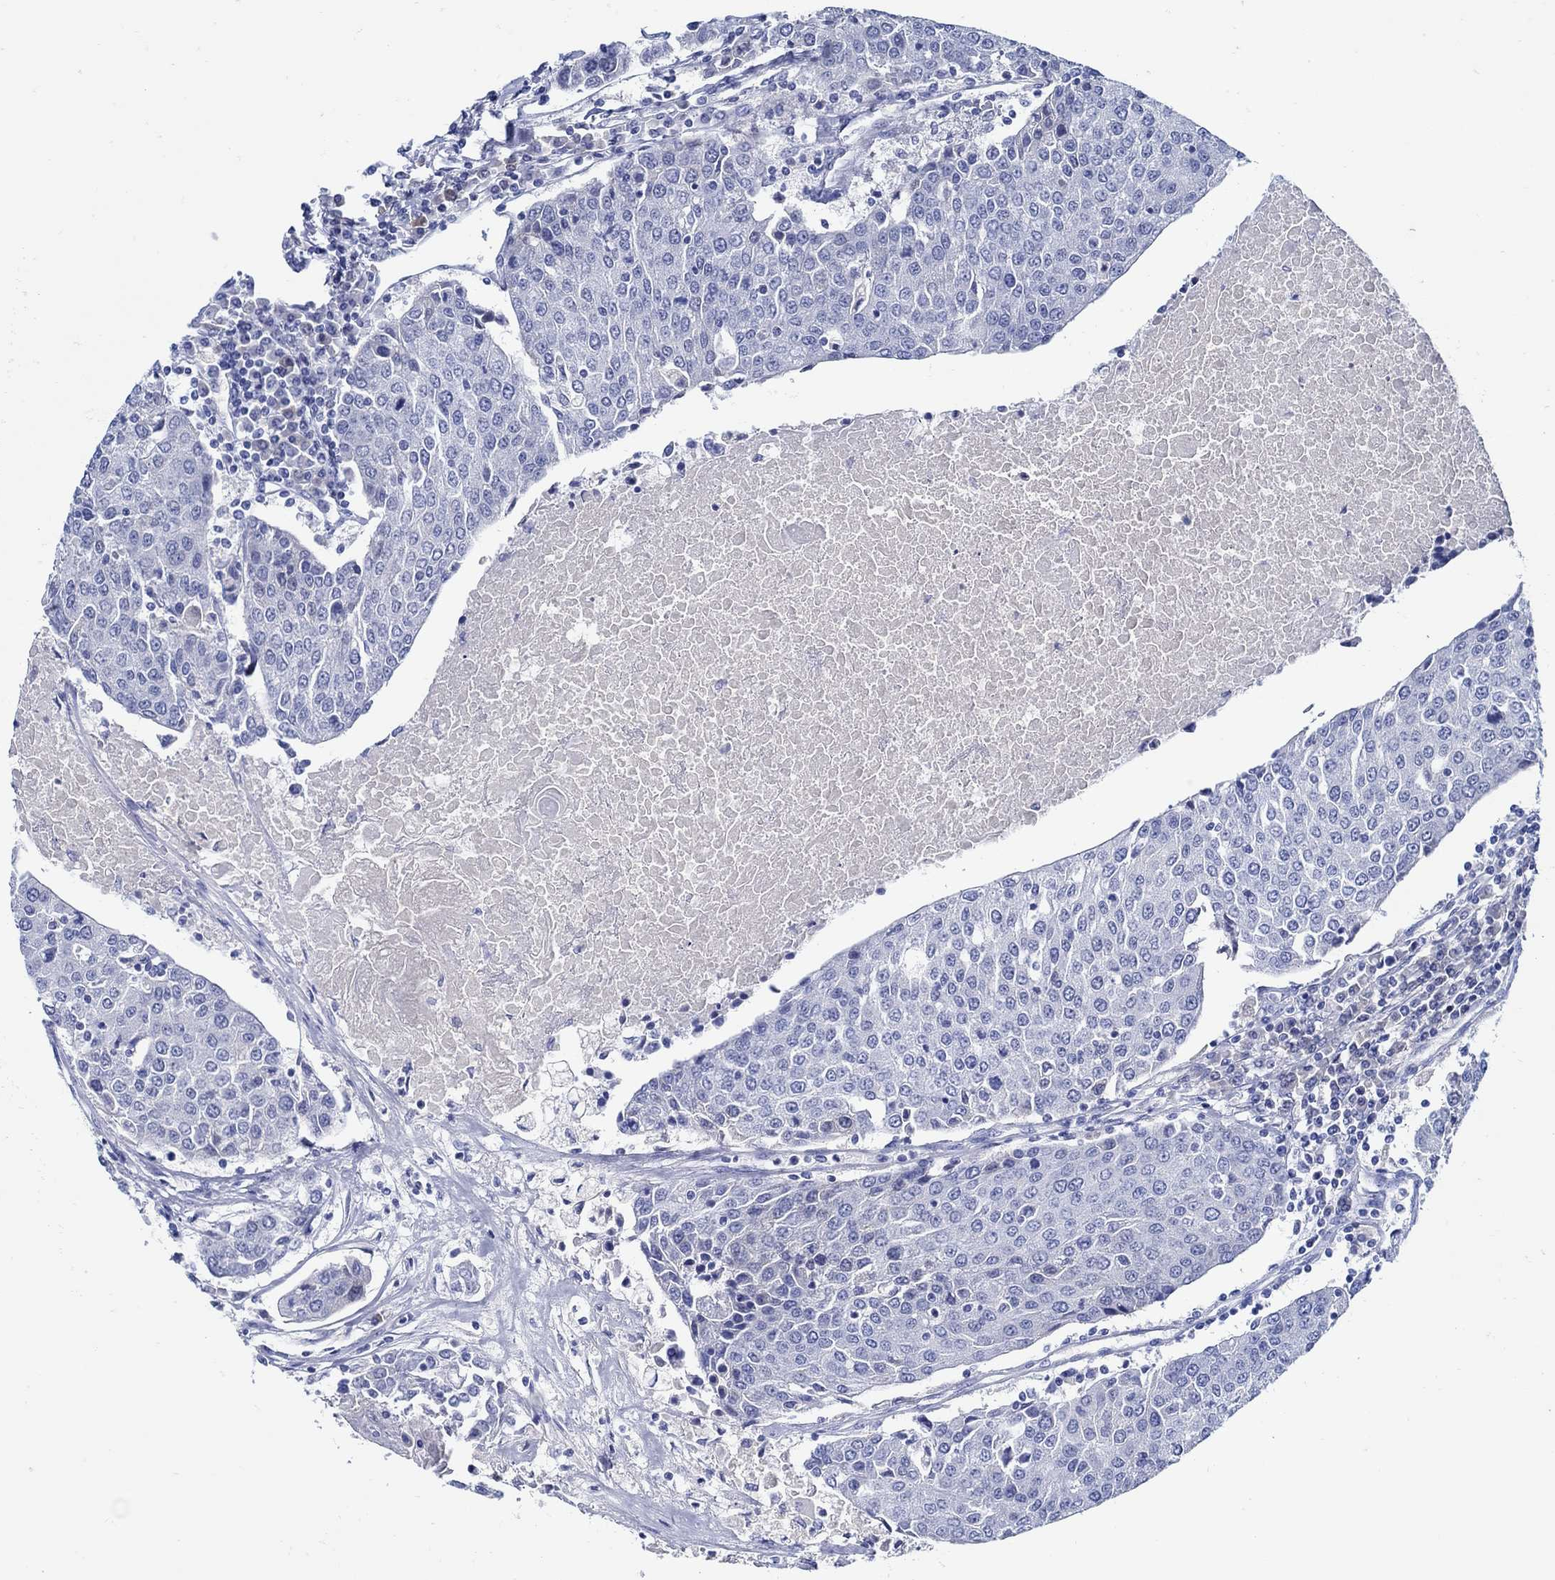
{"staining": {"intensity": "negative", "quantity": "none", "location": "none"}, "tissue": "urothelial cancer", "cell_type": "Tumor cells", "image_type": "cancer", "snomed": [{"axis": "morphology", "description": "Urothelial carcinoma, High grade"}, {"axis": "topography", "description": "Urinary bladder"}], "caption": "High magnification brightfield microscopy of high-grade urothelial carcinoma stained with DAB (brown) and counterstained with hematoxylin (blue): tumor cells show no significant staining.", "gene": "PAX9", "patient": {"sex": "female", "age": 85}}